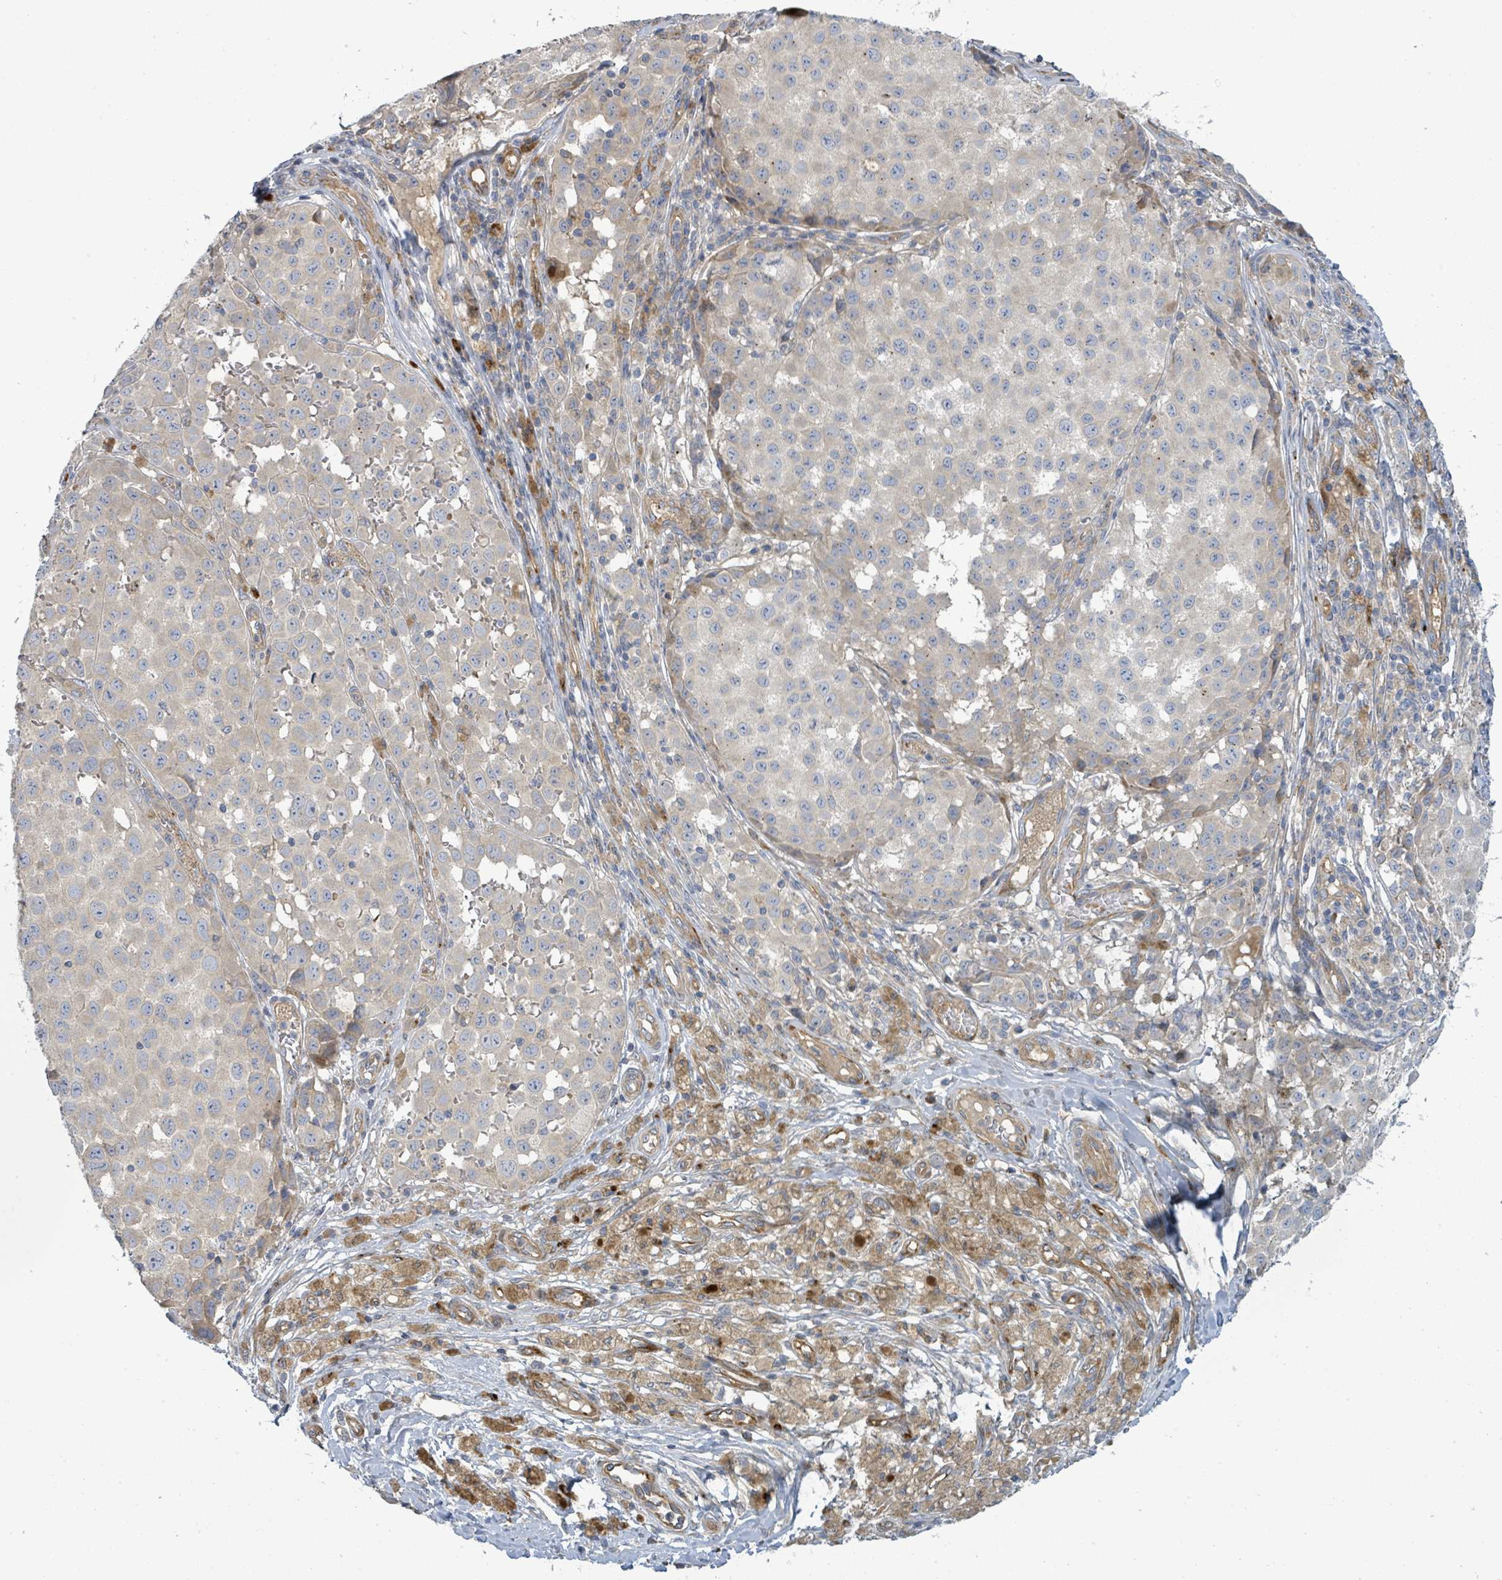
{"staining": {"intensity": "negative", "quantity": "none", "location": "none"}, "tissue": "melanoma", "cell_type": "Tumor cells", "image_type": "cancer", "snomed": [{"axis": "morphology", "description": "Malignant melanoma, NOS"}, {"axis": "topography", "description": "Skin"}], "caption": "IHC of malignant melanoma shows no staining in tumor cells. Brightfield microscopy of immunohistochemistry stained with DAB (brown) and hematoxylin (blue), captured at high magnification.", "gene": "CFAP210", "patient": {"sex": "male", "age": 64}}